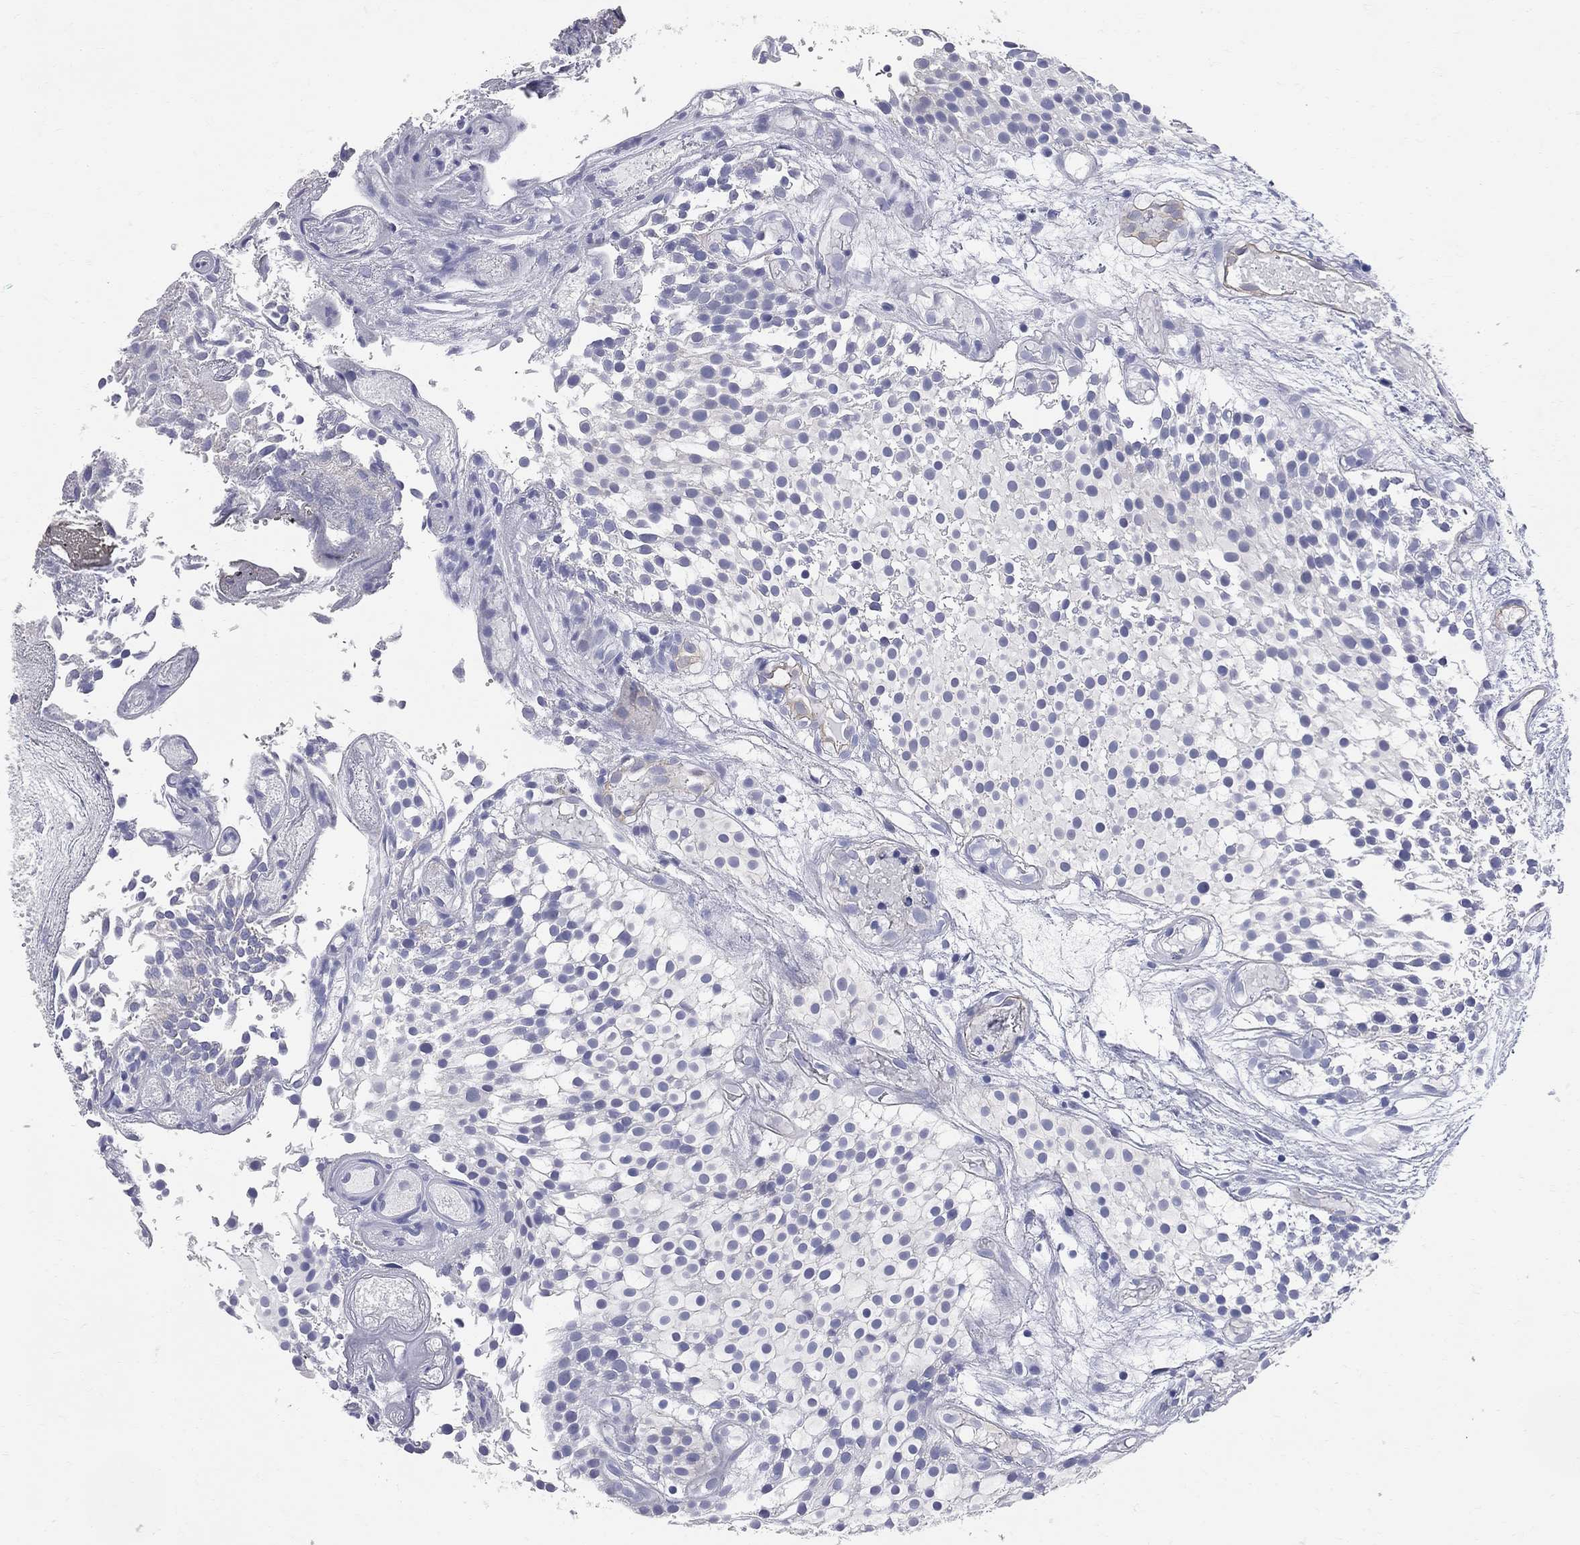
{"staining": {"intensity": "negative", "quantity": "none", "location": "none"}, "tissue": "urothelial cancer", "cell_type": "Tumor cells", "image_type": "cancer", "snomed": [{"axis": "morphology", "description": "Urothelial carcinoma, Low grade"}, {"axis": "topography", "description": "Urinary bladder"}], "caption": "DAB (3,3'-diaminobenzidine) immunohistochemical staining of human urothelial cancer reveals no significant expression in tumor cells.", "gene": "AOX1", "patient": {"sex": "male", "age": 79}}